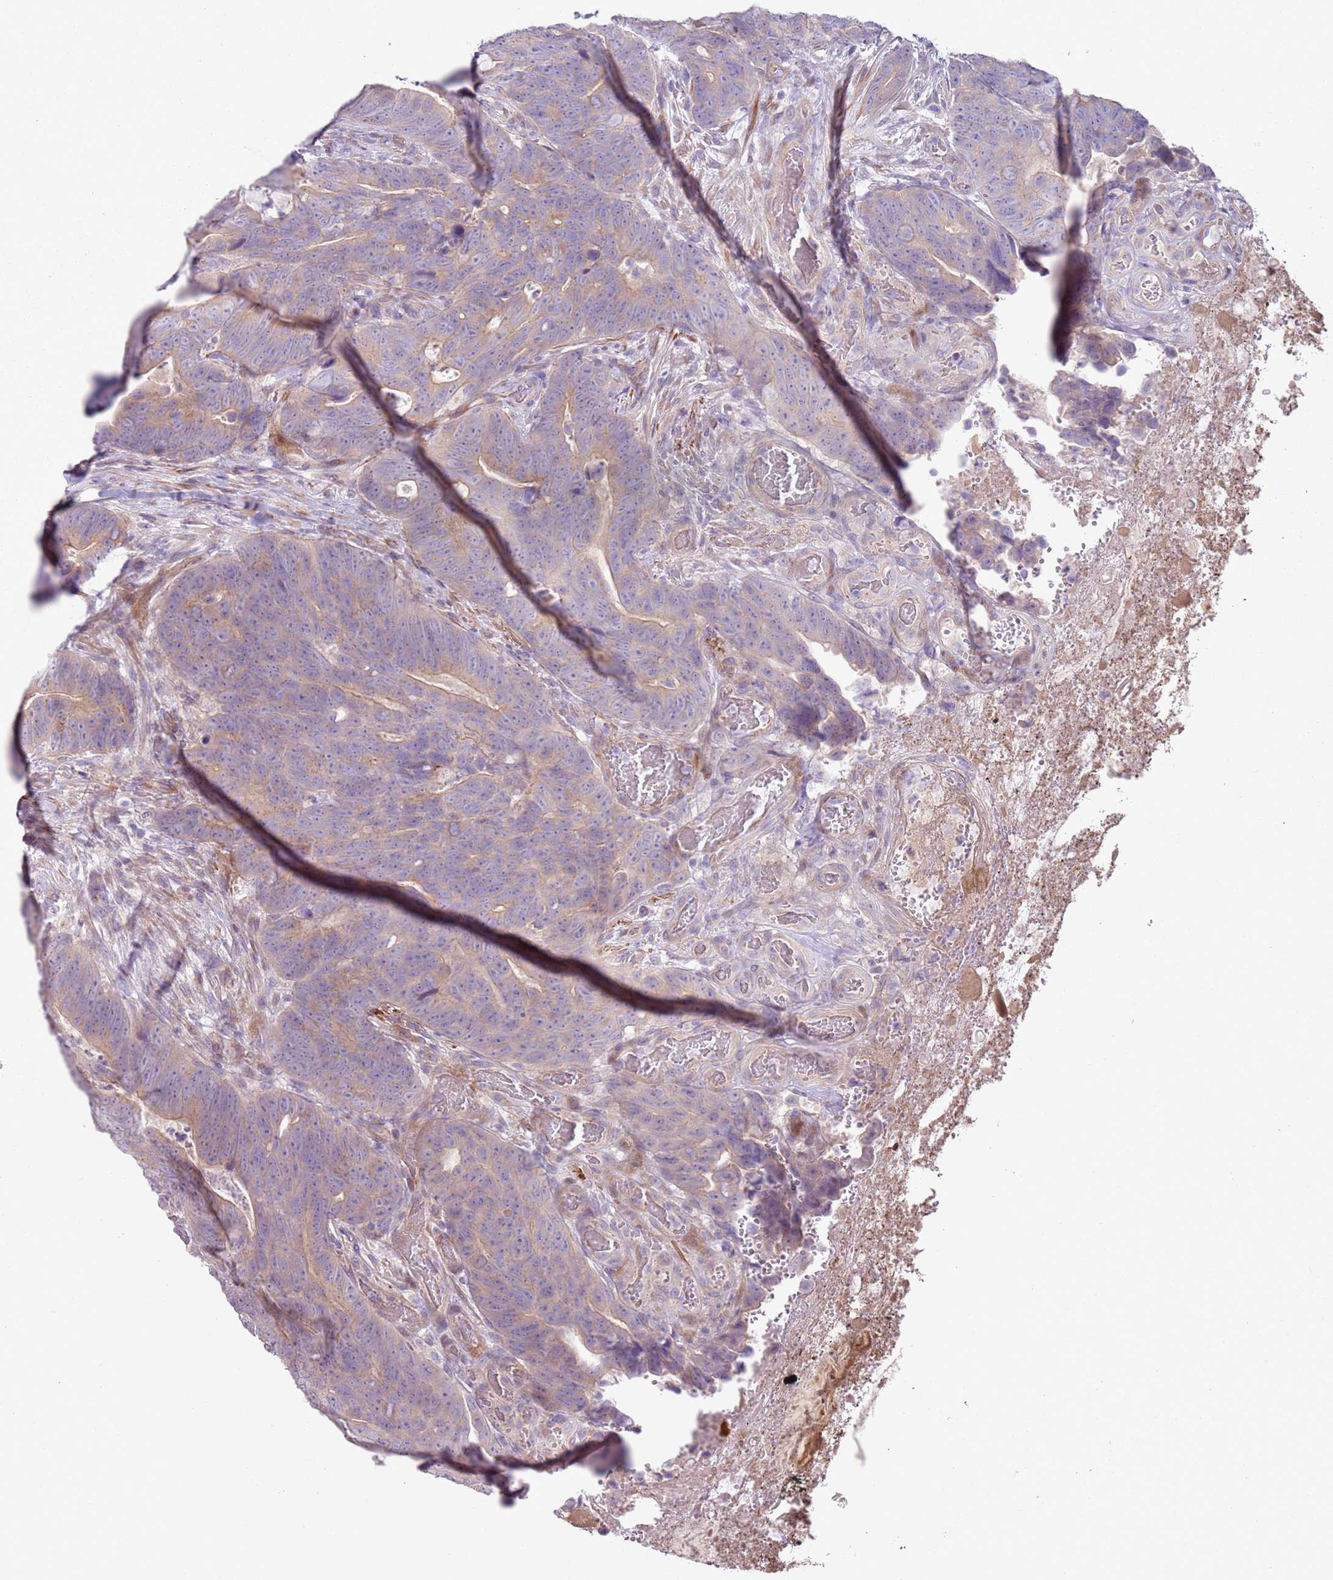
{"staining": {"intensity": "weak", "quantity": "25%-75%", "location": "cytoplasmic/membranous"}, "tissue": "colorectal cancer", "cell_type": "Tumor cells", "image_type": "cancer", "snomed": [{"axis": "morphology", "description": "Adenocarcinoma, NOS"}, {"axis": "topography", "description": "Colon"}], "caption": "DAB immunohistochemical staining of colorectal cancer demonstrates weak cytoplasmic/membranous protein expression in approximately 25%-75% of tumor cells.", "gene": "ZNF239", "patient": {"sex": "female", "age": 82}}